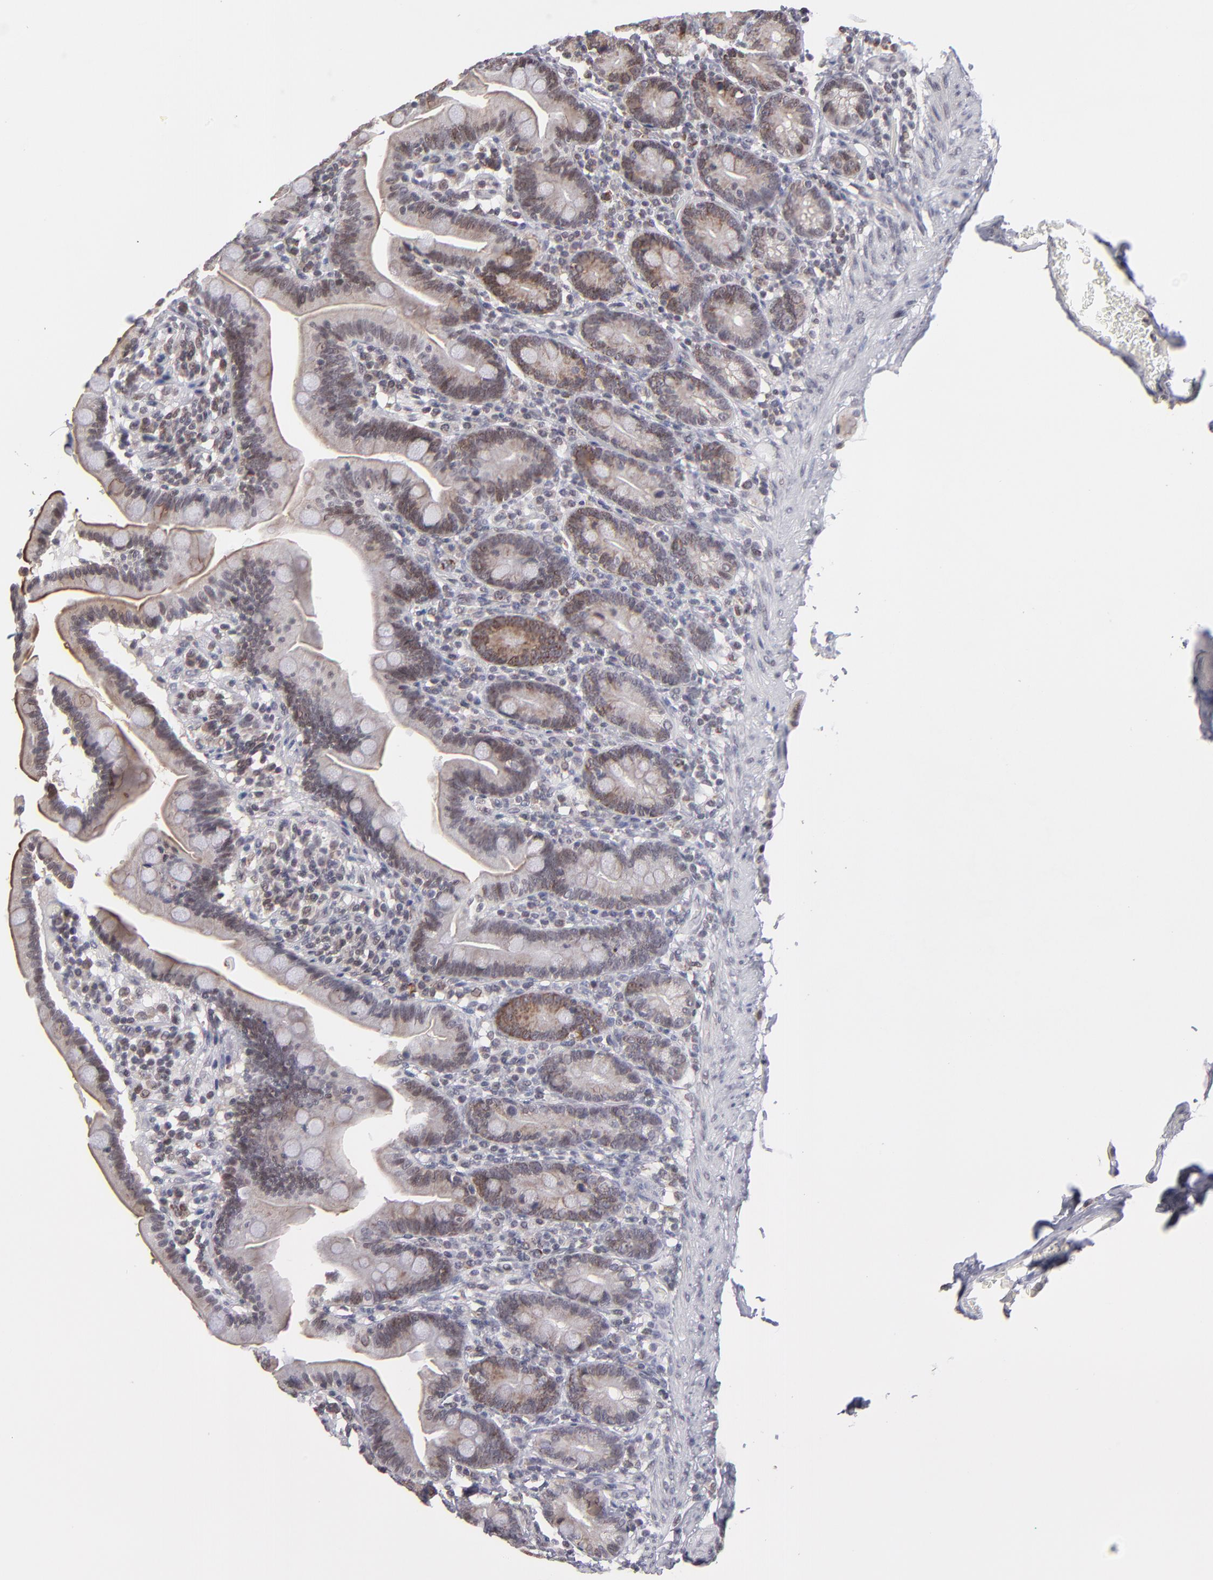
{"staining": {"intensity": "moderate", "quantity": ">75%", "location": "cytoplasmic/membranous,nuclear"}, "tissue": "duodenum", "cell_type": "Glandular cells", "image_type": "normal", "snomed": [{"axis": "morphology", "description": "Normal tissue, NOS"}, {"axis": "topography", "description": "Duodenum"}], "caption": "A brown stain labels moderate cytoplasmic/membranous,nuclear staining of a protein in glandular cells of normal duodenum.", "gene": "SLC15A1", "patient": {"sex": "female", "age": 75}}